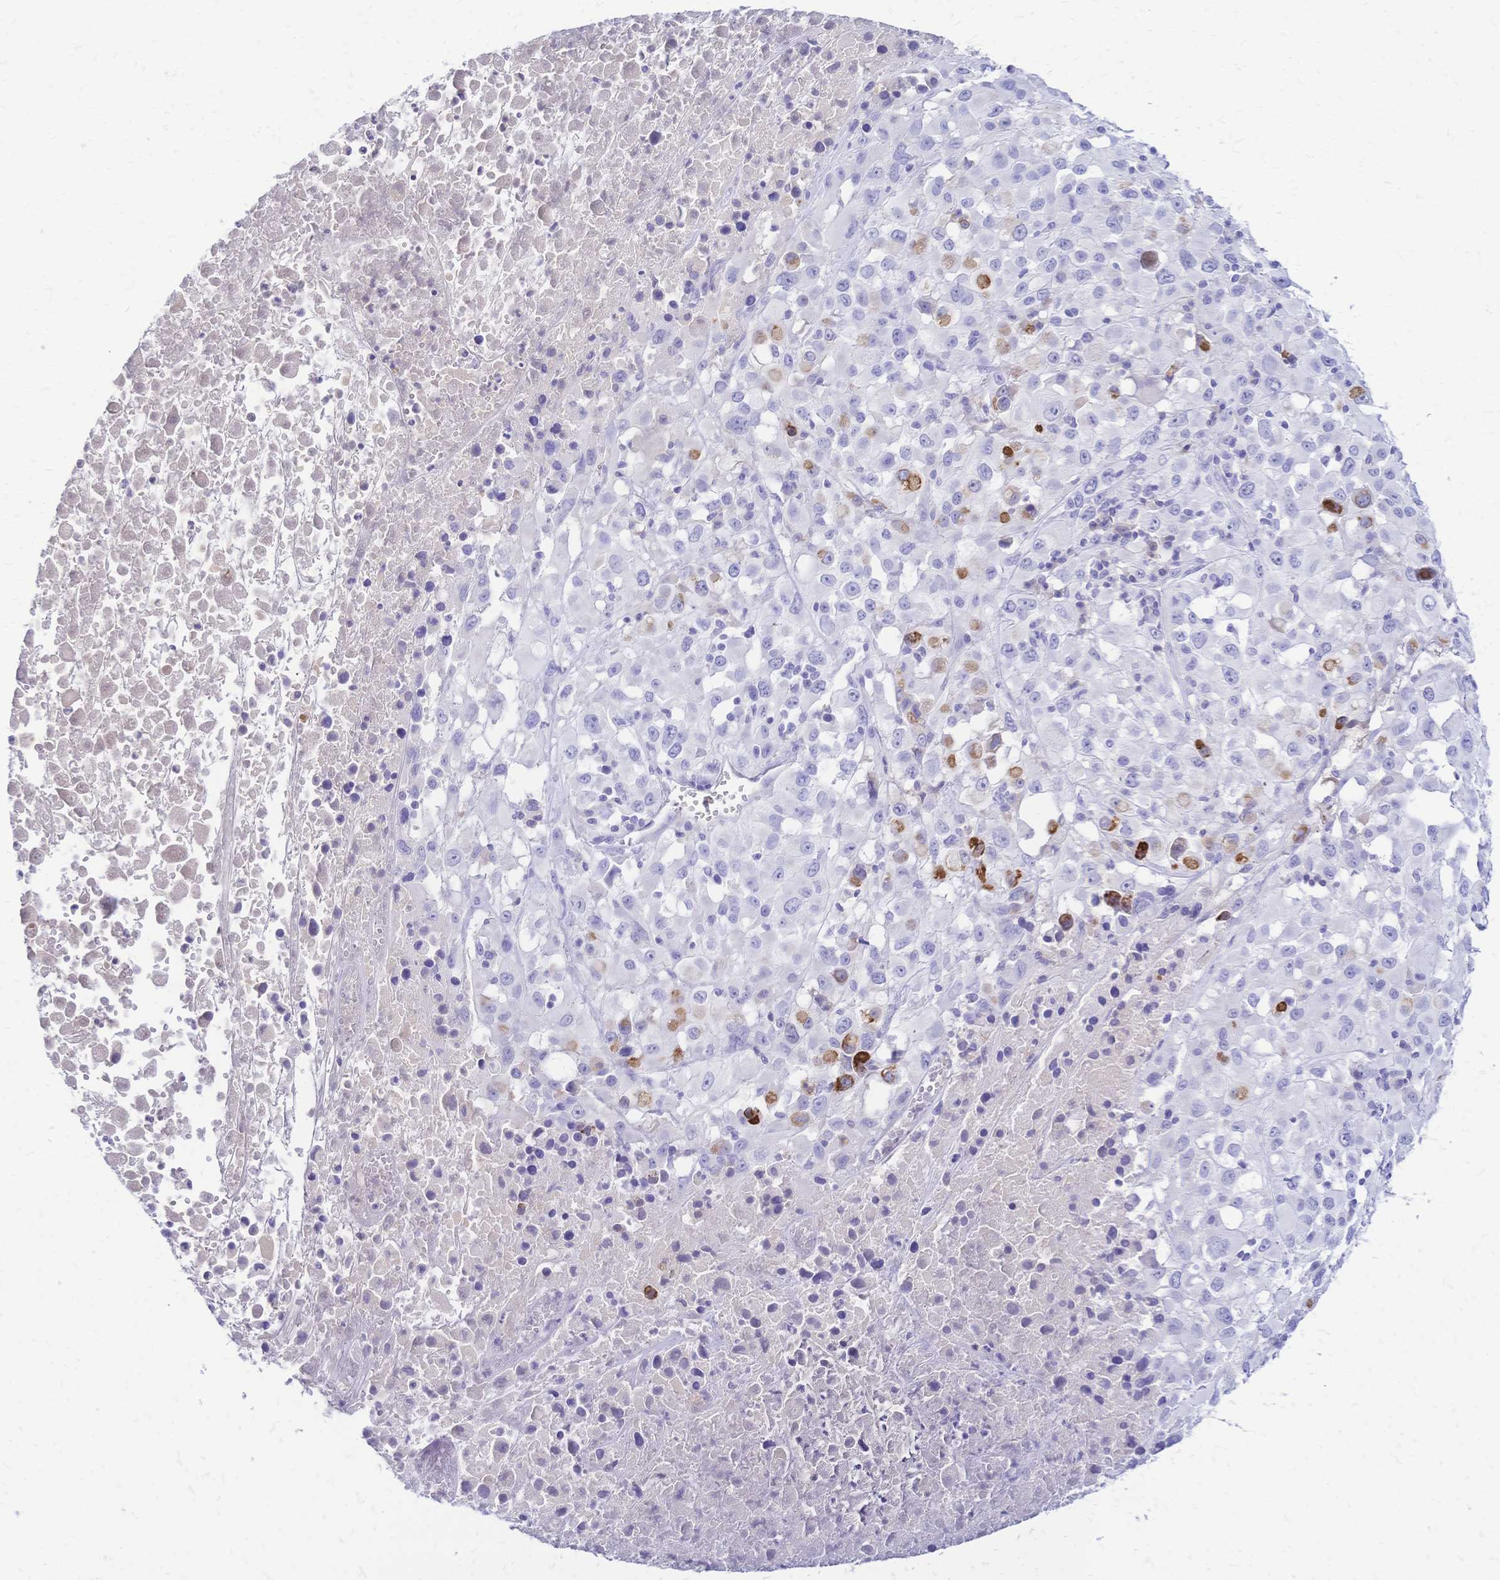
{"staining": {"intensity": "negative", "quantity": "none", "location": "none"}, "tissue": "melanoma", "cell_type": "Tumor cells", "image_type": "cancer", "snomed": [{"axis": "morphology", "description": "Malignant melanoma, Metastatic site"}, {"axis": "topography", "description": "Soft tissue"}], "caption": "Immunohistochemistry (IHC) histopathology image of neoplastic tissue: melanoma stained with DAB (3,3'-diaminobenzidine) displays no significant protein positivity in tumor cells. (DAB (3,3'-diaminobenzidine) IHC with hematoxylin counter stain).", "gene": "FA2H", "patient": {"sex": "male", "age": 50}}